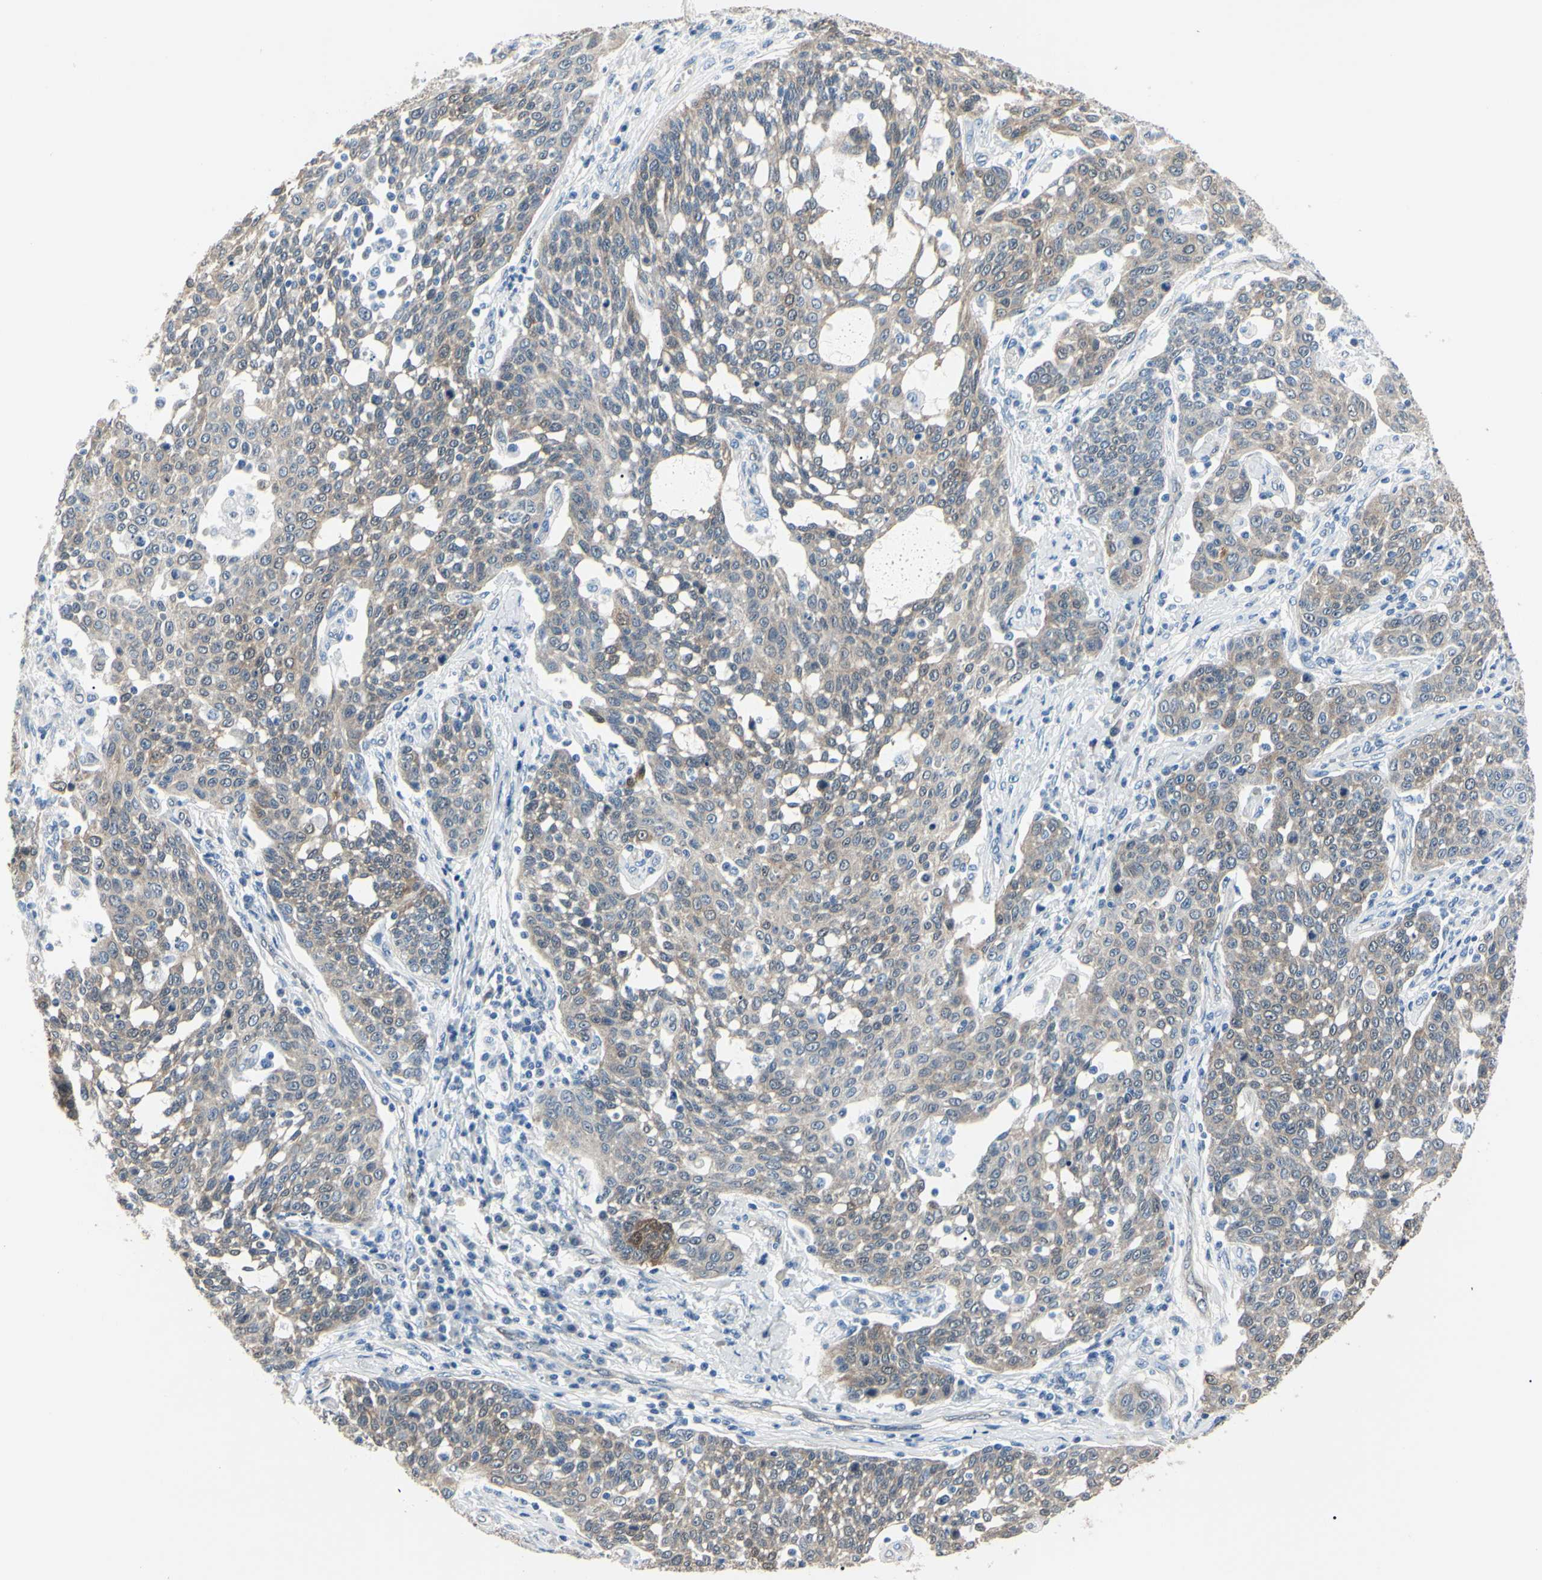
{"staining": {"intensity": "moderate", "quantity": "25%-75%", "location": "cytoplasmic/membranous,nuclear"}, "tissue": "cervical cancer", "cell_type": "Tumor cells", "image_type": "cancer", "snomed": [{"axis": "morphology", "description": "Squamous cell carcinoma, NOS"}, {"axis": "topography", "description": "Cervix"}], "caption": "Approximately 25%-75% of tumor cells in cervical cancer (squamous cell carcinoma) demonstrate moderate cytoplasmic/membranous and nuclear protein positivity as visualized by brown immunohistochemical staining.", "gene": "AKR1C3", "patient": {"sex": "female", "age": 34}}